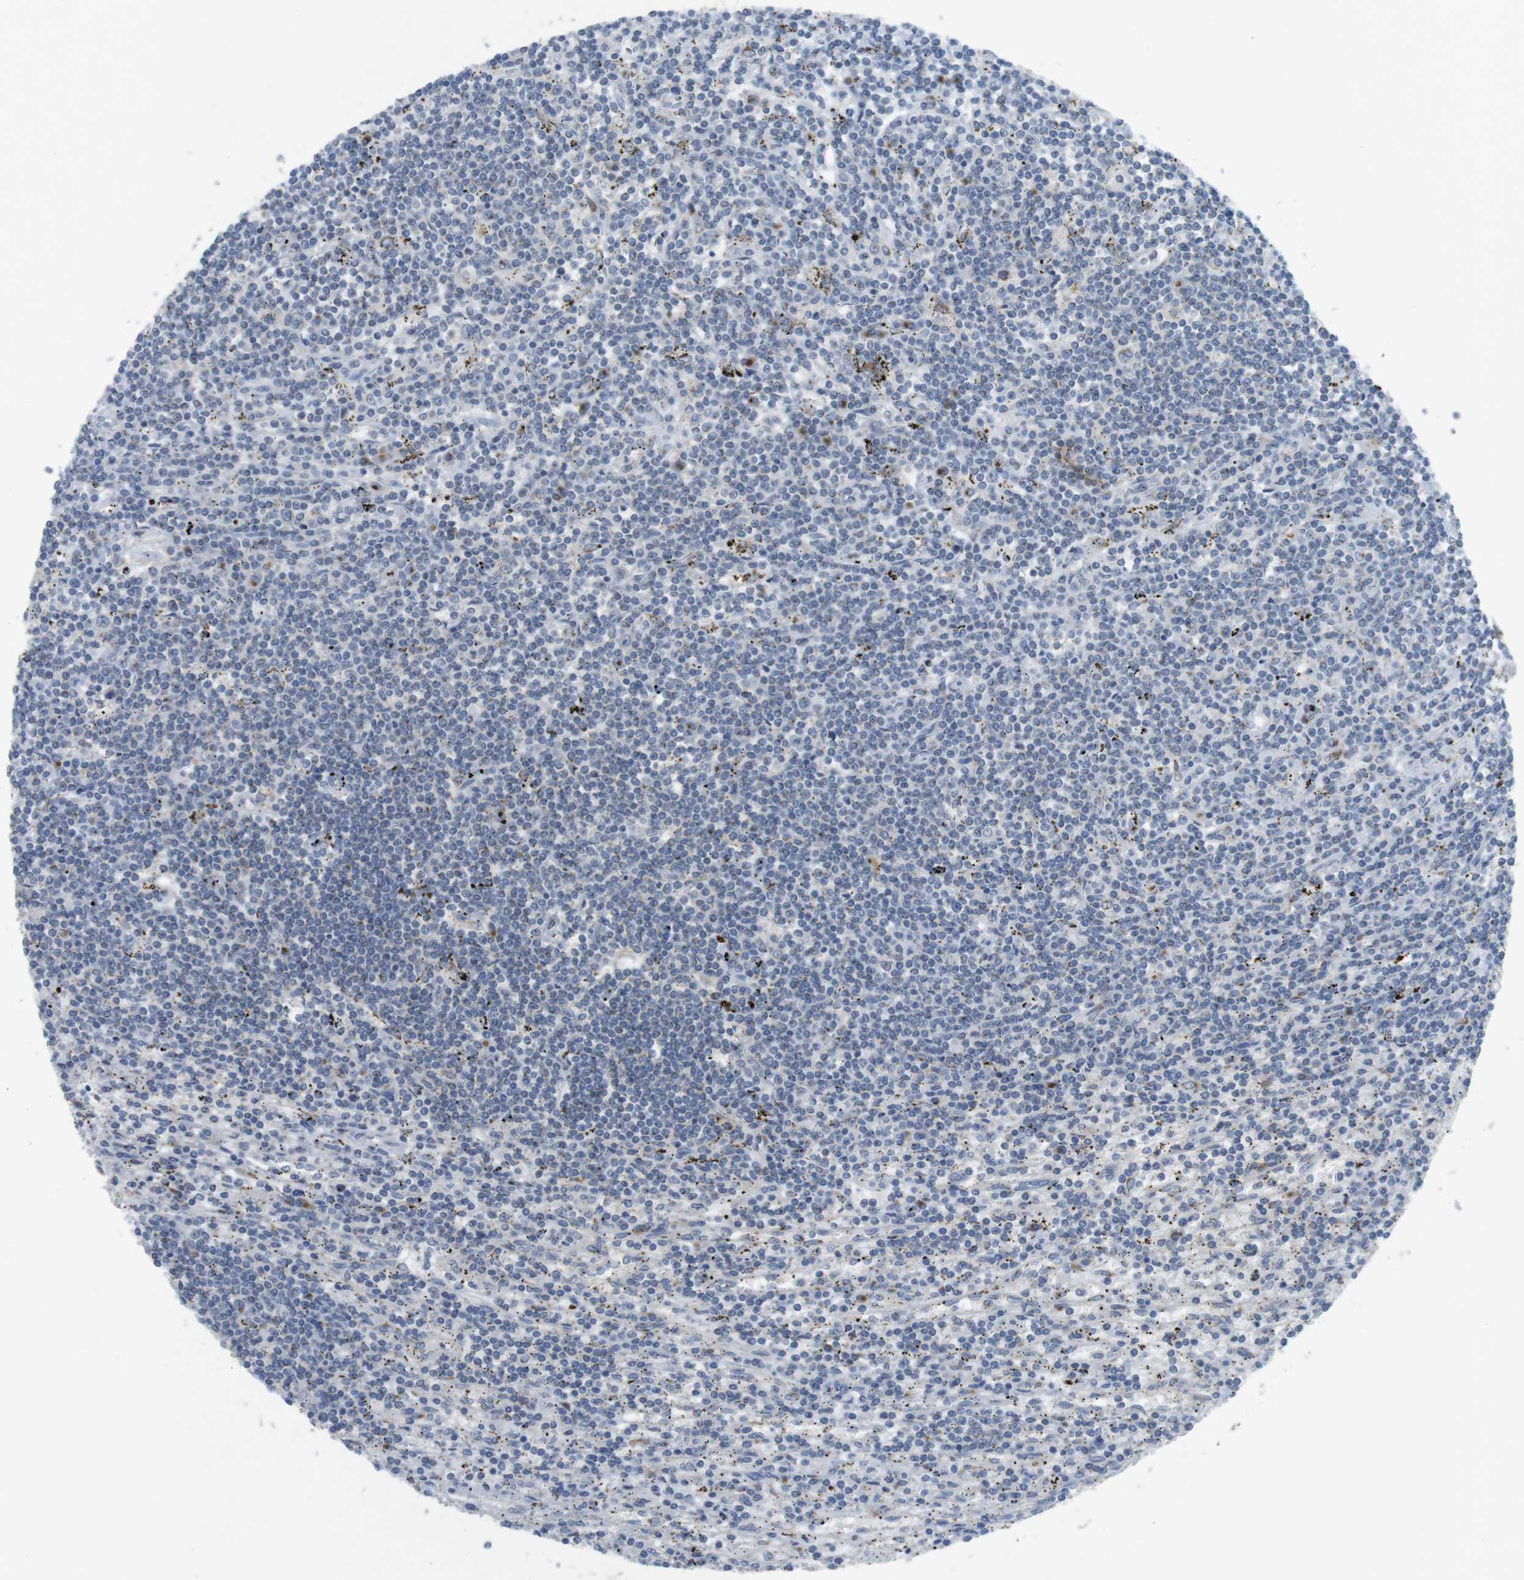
{"staining": {"intensity": "negative", "quantity": "none", "location": "none"}, "tissue": "lymphoma", "cell_type": "Tumor cells", "image_type": "cancer", "snomed": [{"axis": "morphology", "description": "Malignant lymphoma, non-Hodgkin's type, Low grade"}, {"axis": "topography", "description": "Spleen"}], "caption": "IHC of human malignant lymphoma, non-Hodgkin's type (low-grade) reveals no expression in tumor cells. (DAB IHC, high magnification).", "gene": "YIPF3", "patient": {"sex": "male", "age": 76}}